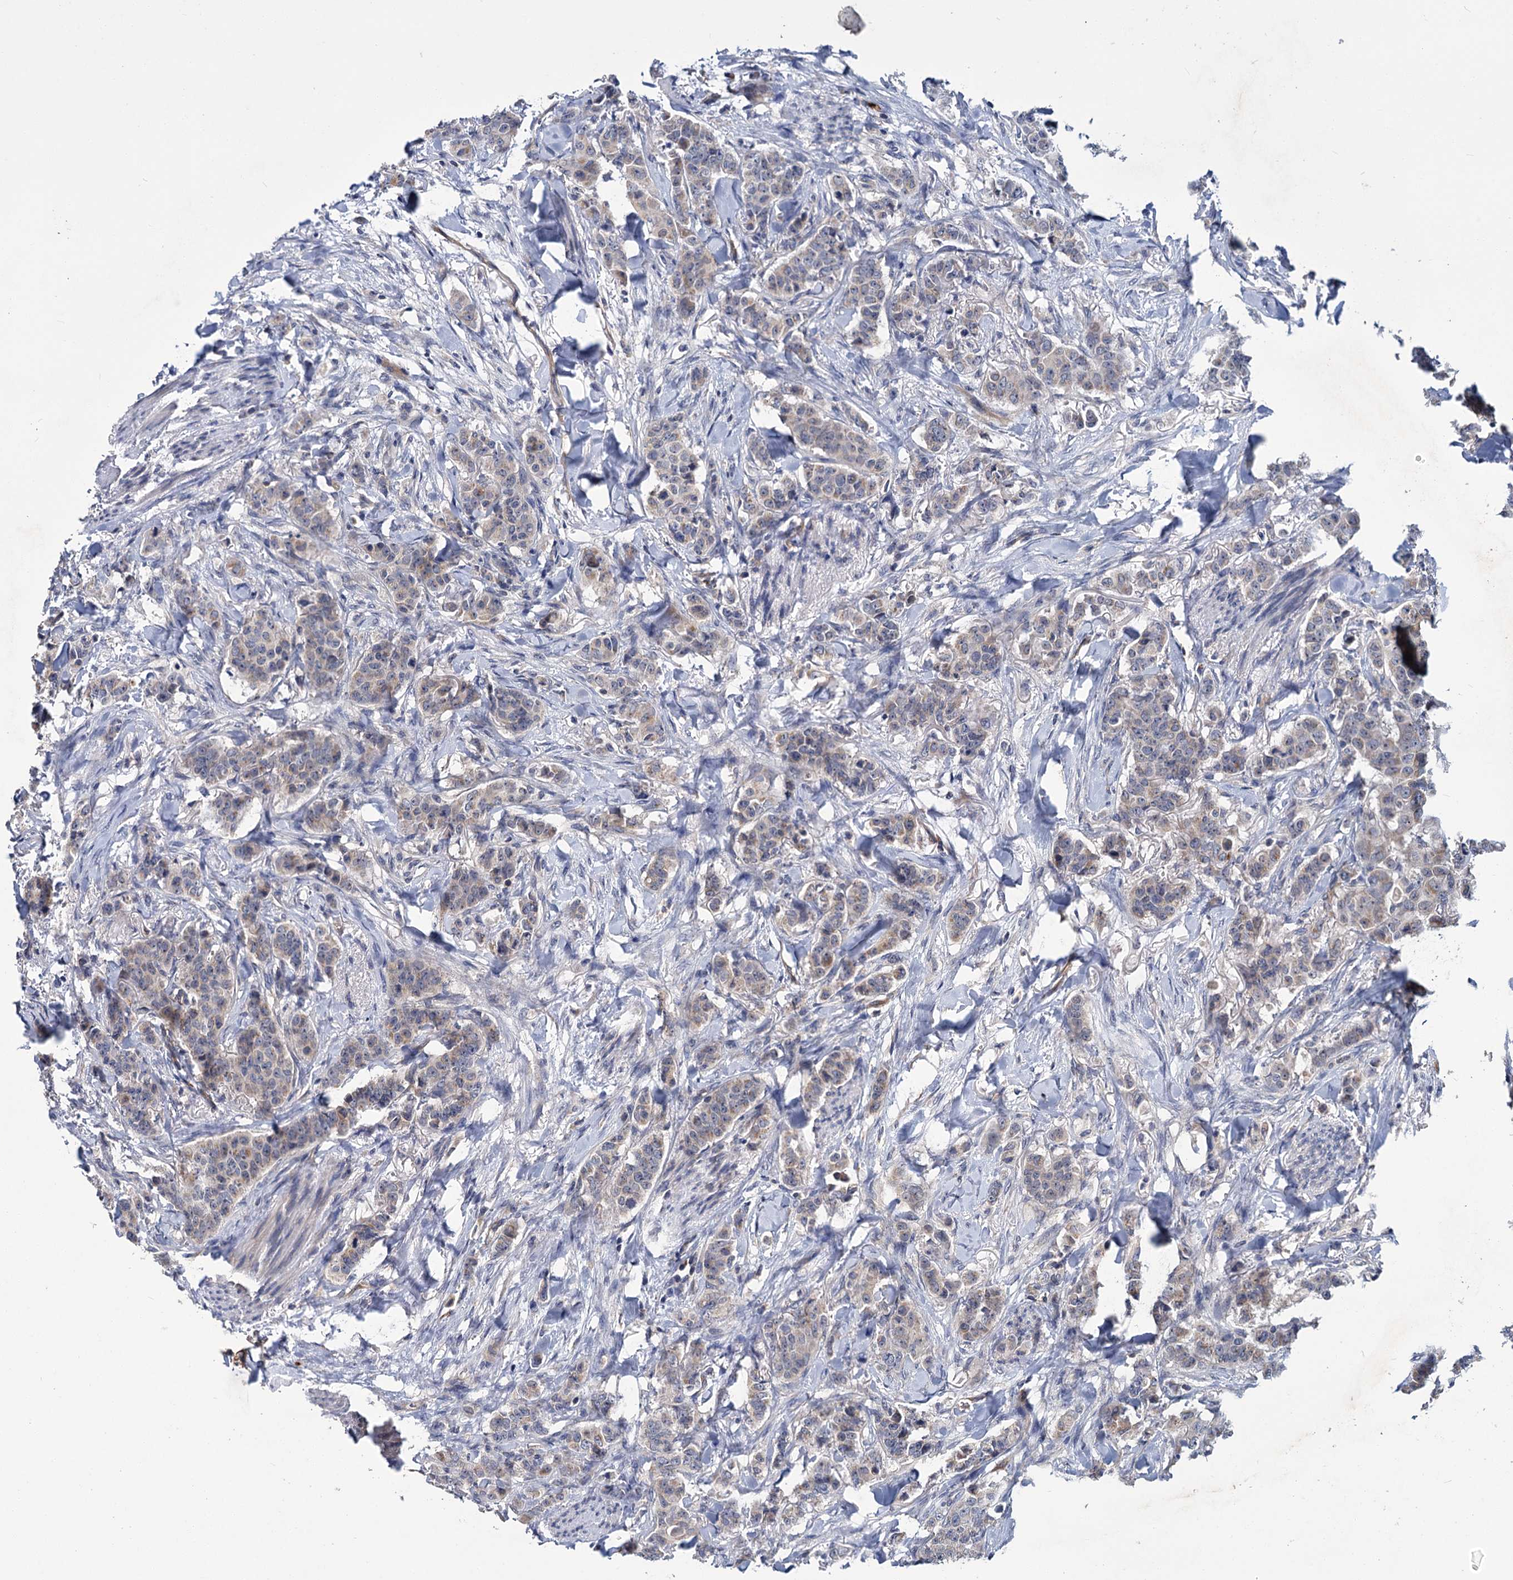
{"staining": {"intensity": "weak", "quantity": "25%-75%", "location": "cytoplasmic/membranous"}, "tissue": "breast cancer", "cell_type": "Tumor cells", "image_type": "cancer", "snomed": [{"axis": "morphology", "description": "Duct carcinoma"}, {"axis": "topography", "description": "Breast"}], "caption": "This is a photomicrograph of IHC staining of breast intraductal carcinoma, which shows weak expression in the cytoplasmic/membranous of tumor cells.", "gene": "DYNC2H1", "patient": {"sex": "female", "age": 40}}